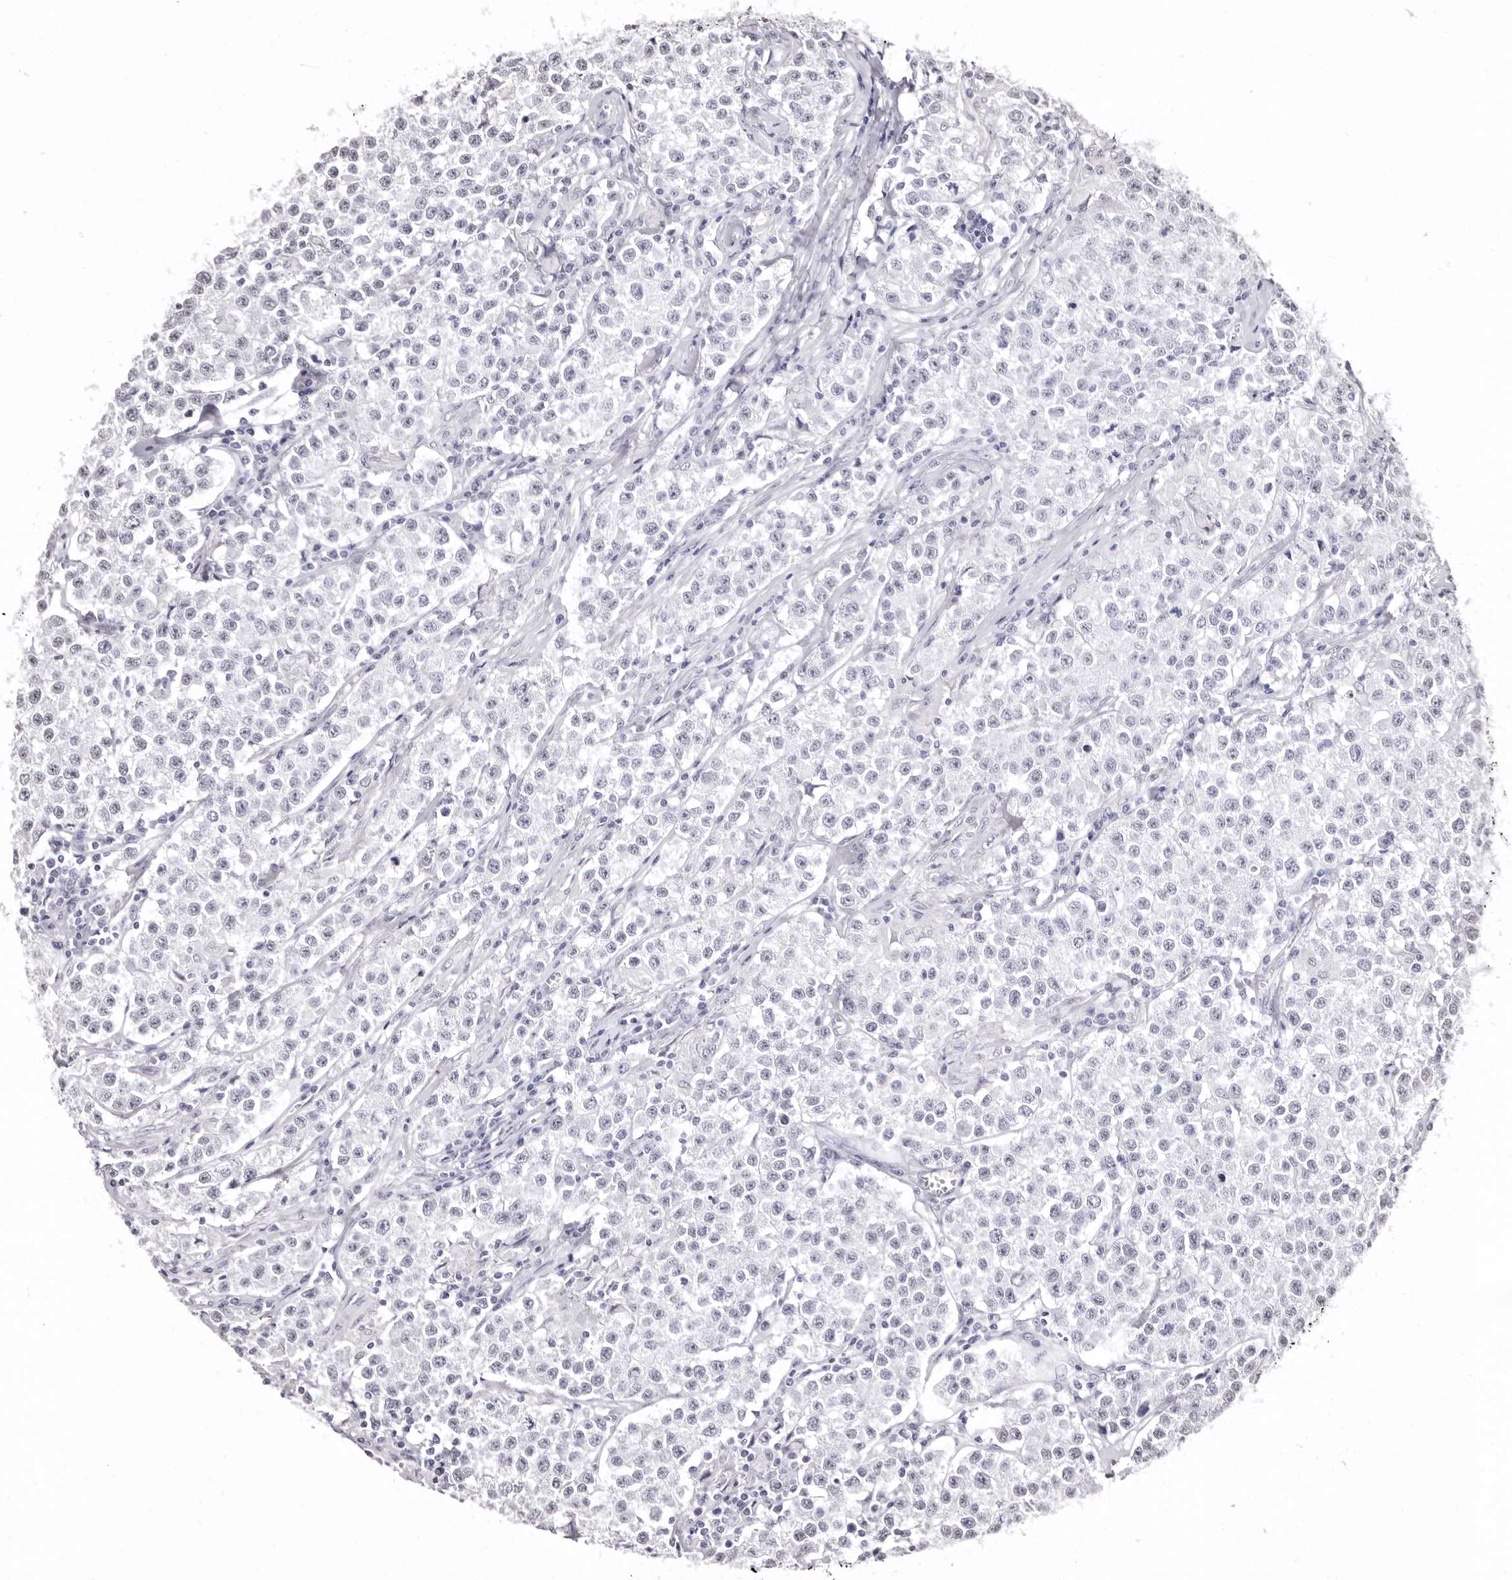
{"staining": {"intensity": "weak", "quantity": "<25%", "location": "nuclear"}, "tissue": "testis cancer", "cell_type": "Tumor cells", "image_type": "cancer", "snomed": [{"axis": "morphology", "description": "Seminoma, NOS"}, {"axis": "morphology", "description": "Carcinoma, Embryonal, NOS"}, {"axis": "topography", "description": "Testis"}], "caption": "There is no significant expression in tumor cells of testis cancer. Nuclei are stained in blue.", "gene": "ANAPC11", "patient": {"sex": "male", "age": 43}}